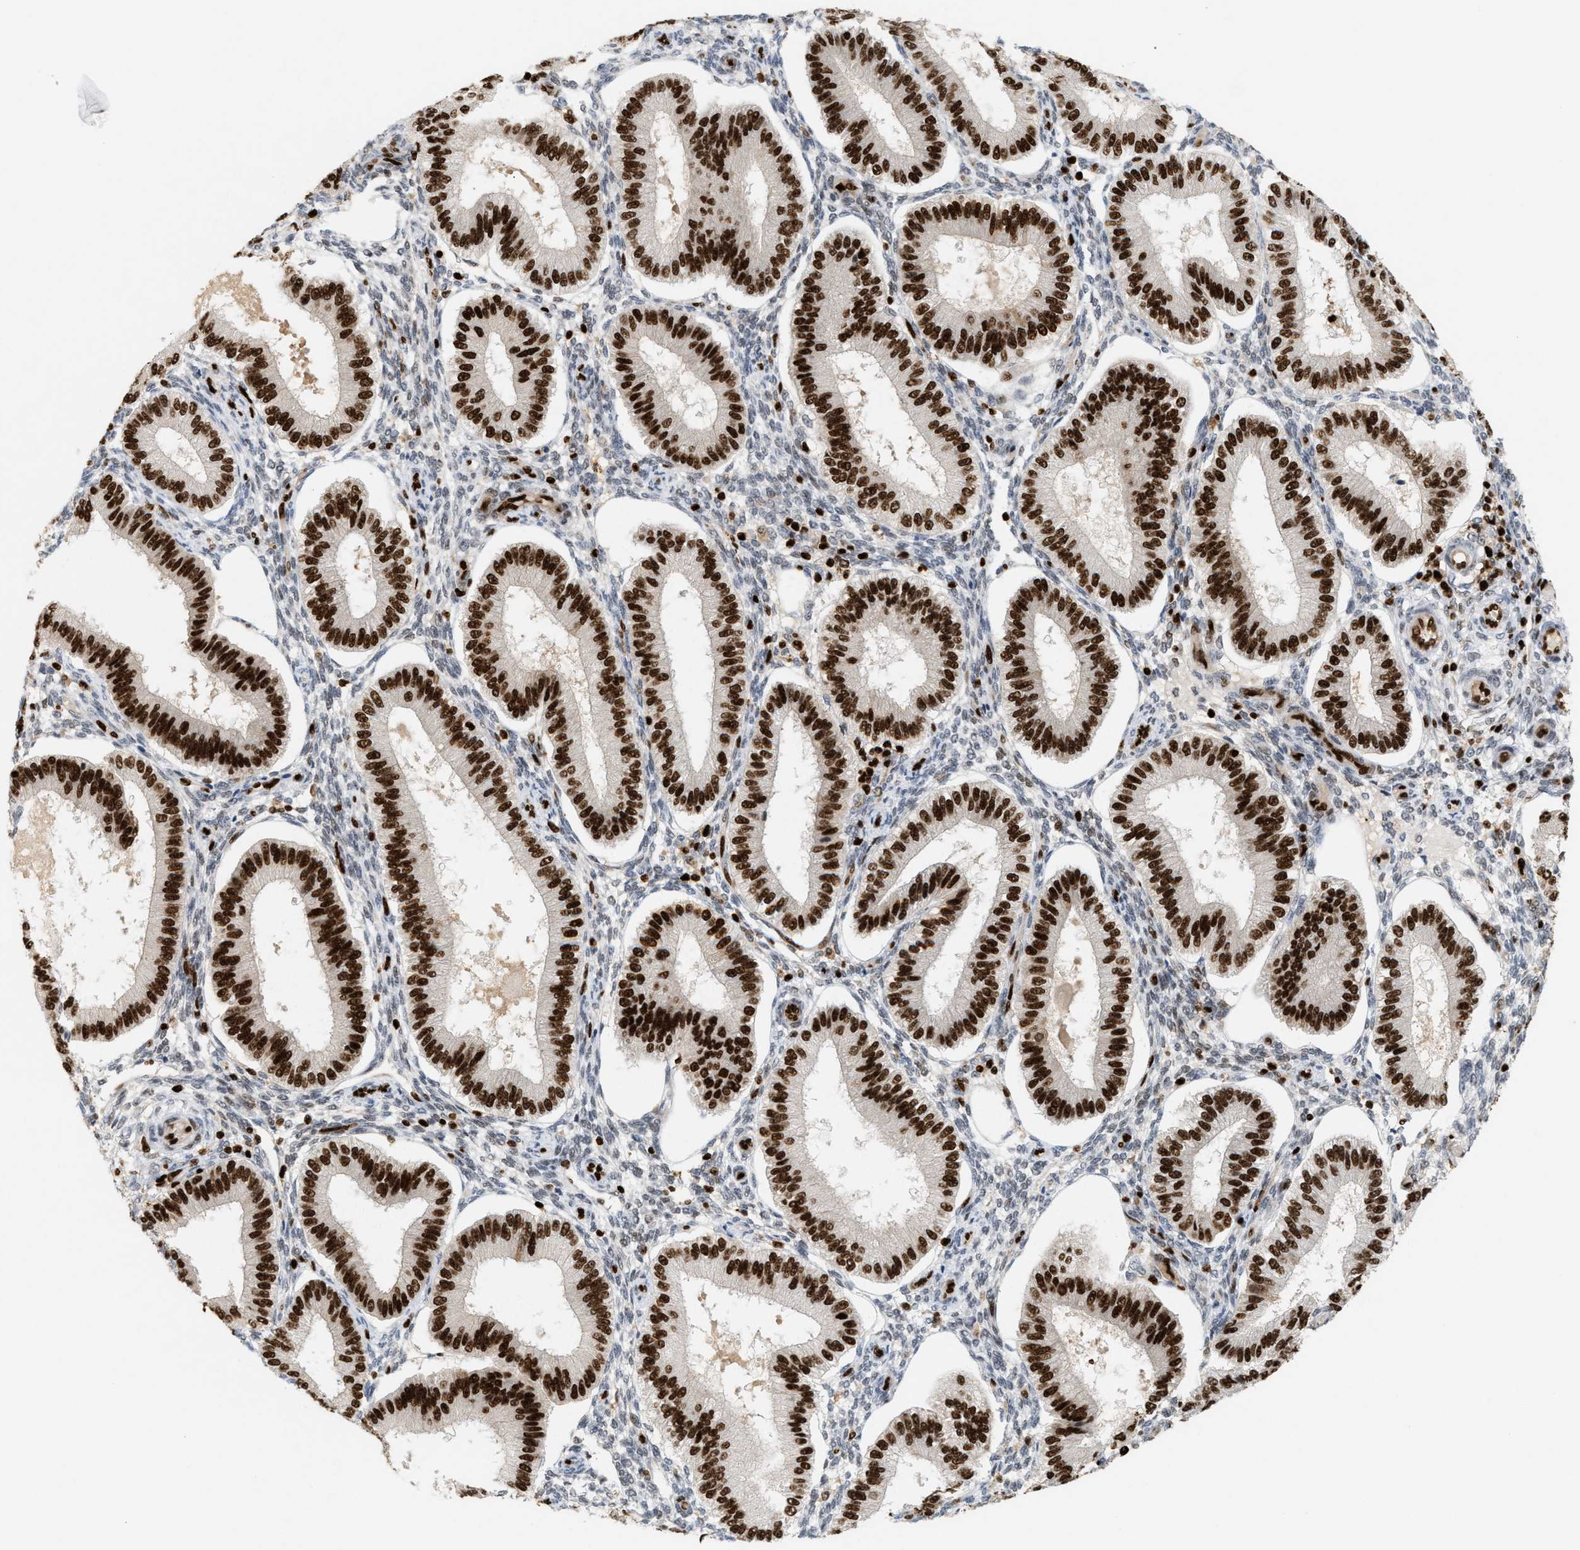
{"staining": {"intensity": "strong", "quantity": "<25%", "location": "nuclear"}, "tissue": "endometrium", "cell_type": "Cells in endometrial stroma", "image_type": "normal", "snomed": [{"axis": "morphology", "description": "Normal tissue, NOS"}, {"axis": "topography", "description": "Endometrium"}], "caption": "Immunohistochemical staining of unremarkable endometrium displays strong nuclear protein positivity in about <25% of cells in endometrial stroma. Immunohistochemistry stains the protein in brown and the nuclei are stained blue.", "gene": "C17orf49", "patient": {"sex": "female", "age": 39}}